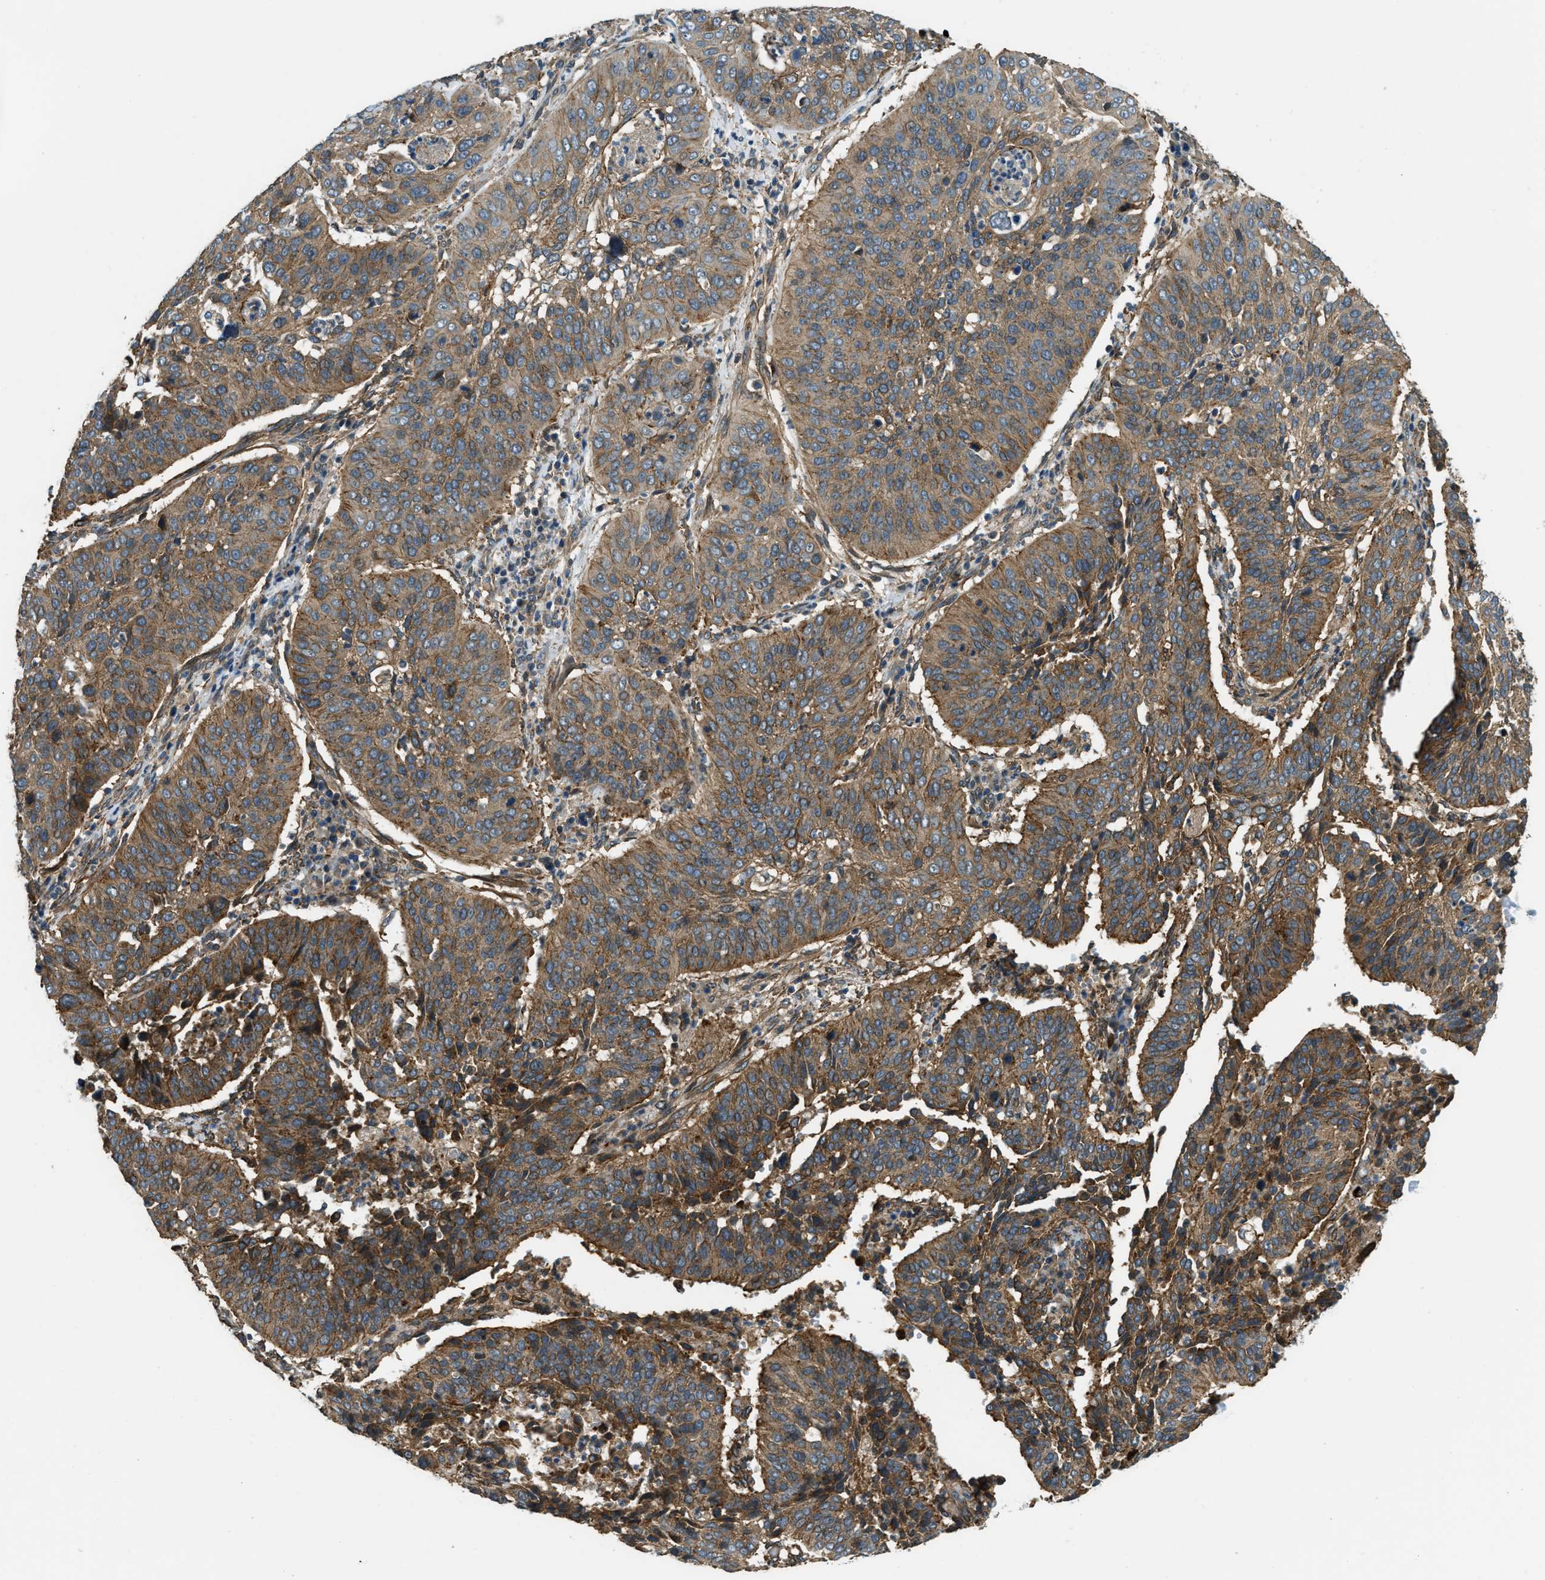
{"staining": {"intensity": "moderate", "quantity": ">75%", "location": "cytoplasmic/membranous"}, "tissue": "cervical cancer", "cell_type": "Tumor cells", "image_type": "cancer", "snomed": [{"axis": "morphology", "description": "Normal tissue, NOS"}, {"axis": "morphology", "description": "Squamous cell carcinoma, NOS"}, {"axis": "topography", "description": "Cervix"}], "caption": "Protein expression analysis of cervical cancer shows moderate cytoplasmic/membranous expression in approximately >75% of tumor cells.", "gene": "CGN", "patient": {"sex": "female", "age": 39}}